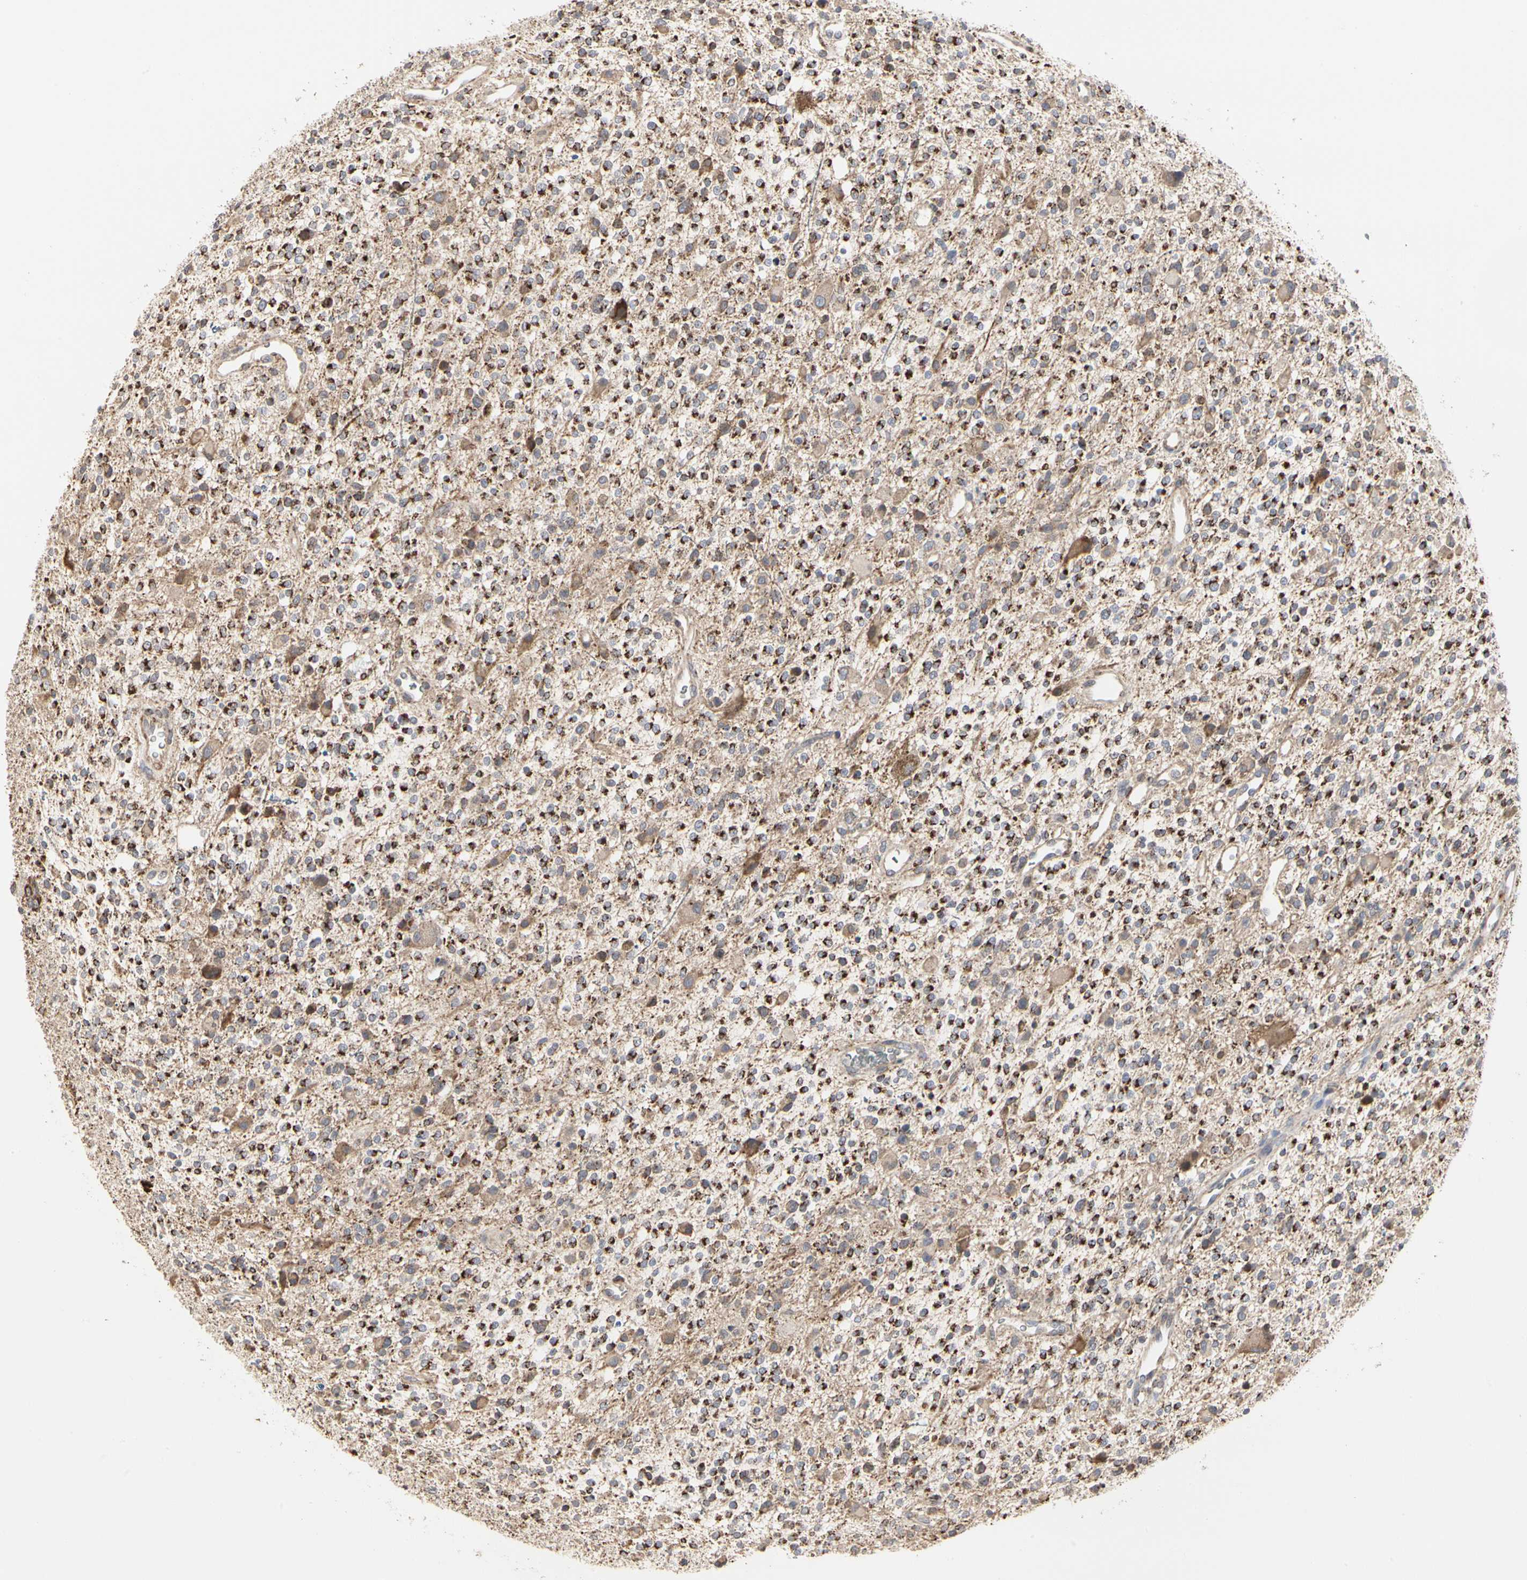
{"staining": {"intensity": "moderate", "quantity": ">75%", "location": "cytoplasmic/membranous"}, "tissue": "glioma", "cell_type": "Tumor cells", "image_type": "cancer", "snomed": [{"axis": "morphology", "description": "Glioma, malignant, High grade"}, {"axis": "topography", "description": "Brain"}], "caption": "Malignant glioma (high-grade) stained for a protein demonstrates moderate cytoplasmic/membranous positivity in tumor cells.", "gene": "TSKU", "patient": {"sex": "male", "age": 48}}